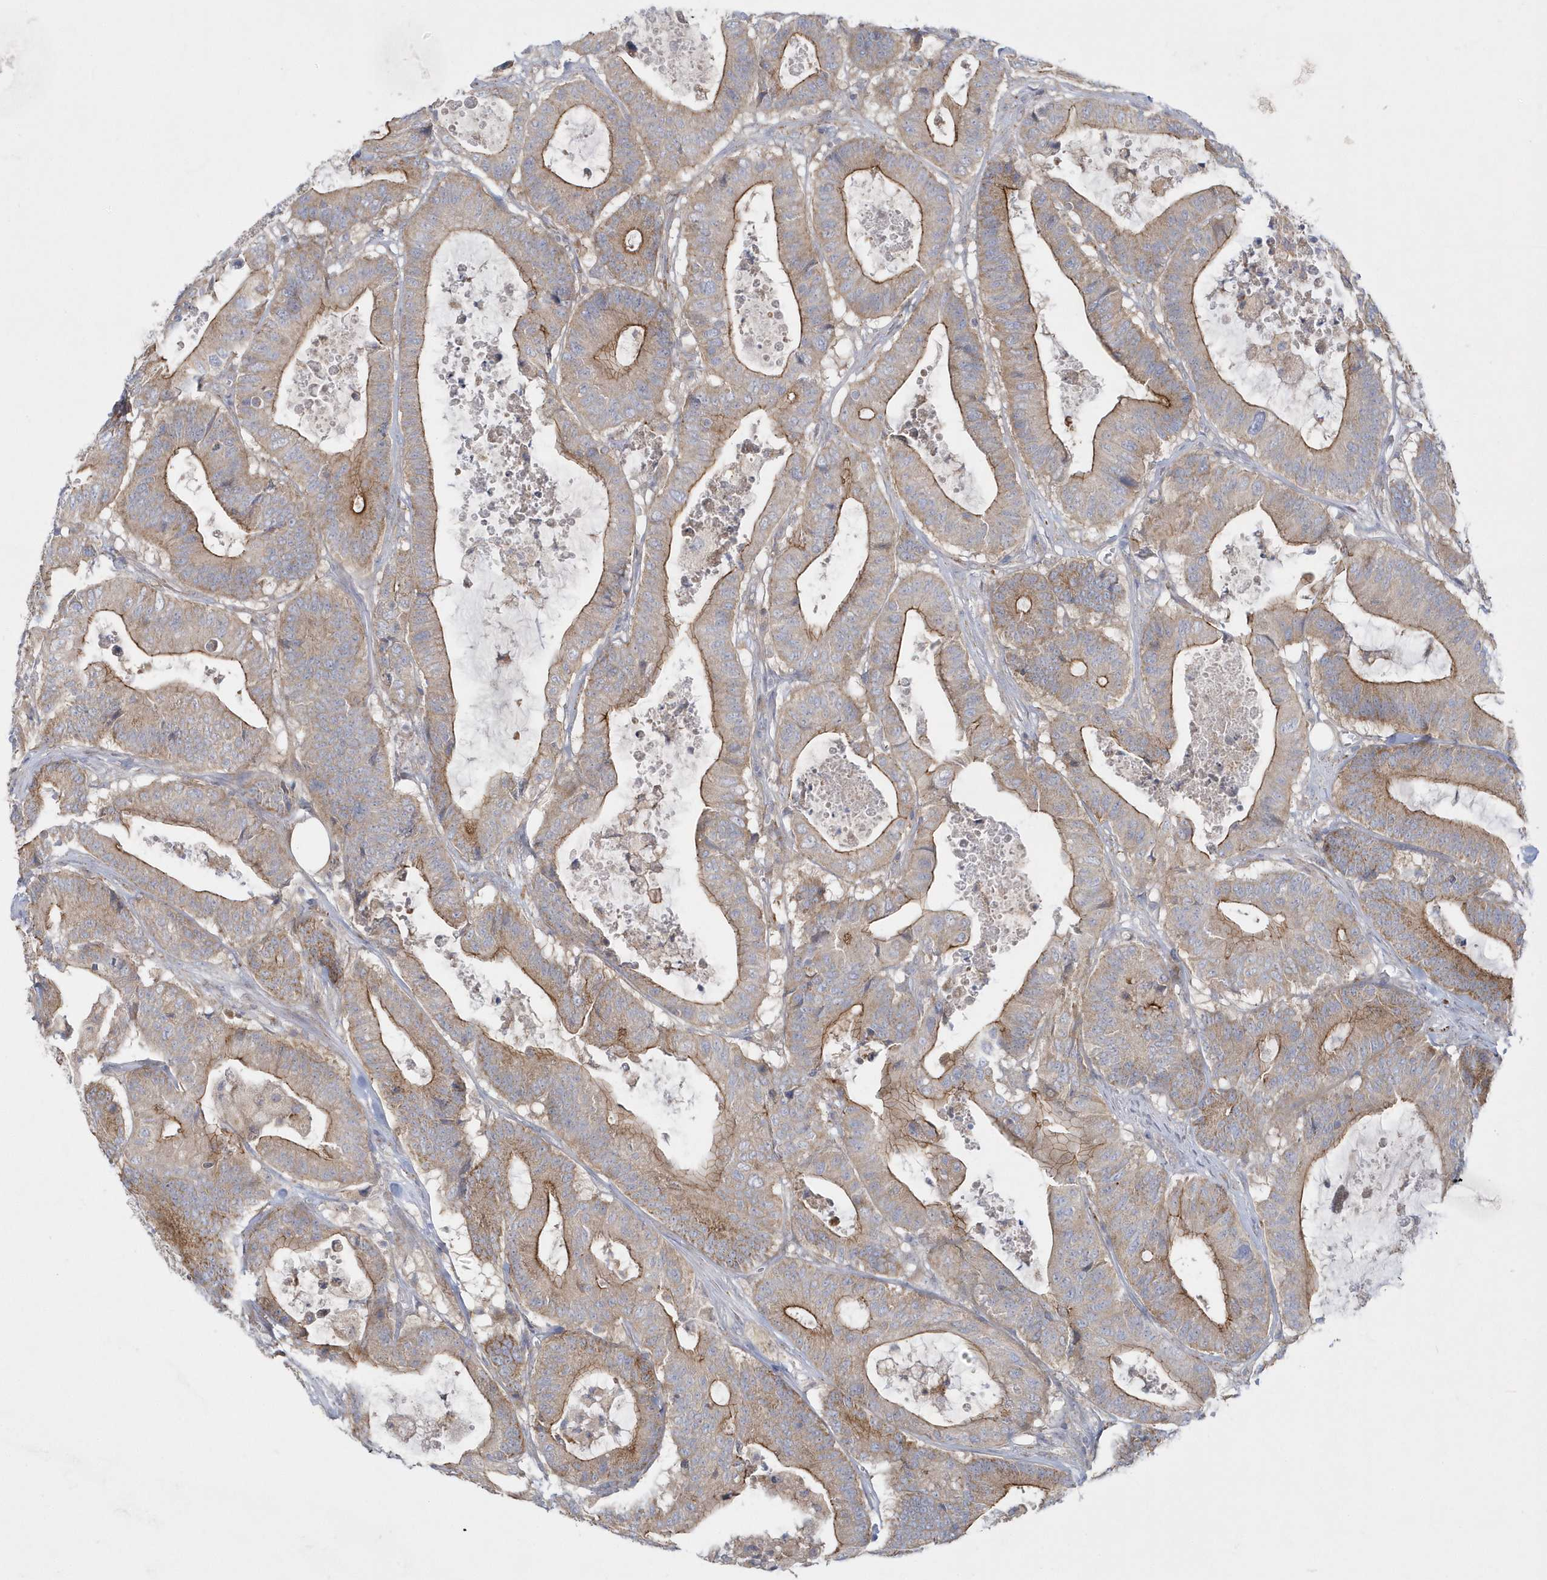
{"staining": {"intensity": "moderate", "quantity": ">75%", "location": "cytoplasmic/membranous"}, "tissue": "colorectal cancer", "cell_type": "Tumor cells", "image_type": "cancer", "snomed": [{"axis": "morphology", "description": "Adenocarcinoma, NOS"}, {"axis": "topography", "description": "Colon"}], "caption": "This photomicrograph demonstrates IHC staining of colorectal adenocarcinoma, with medium moderate cytoplasmic/membranous staining in about >75% of tumor cells.", "gene": "DNAJC18", "patient": {"sex": "female", "age": 84}}